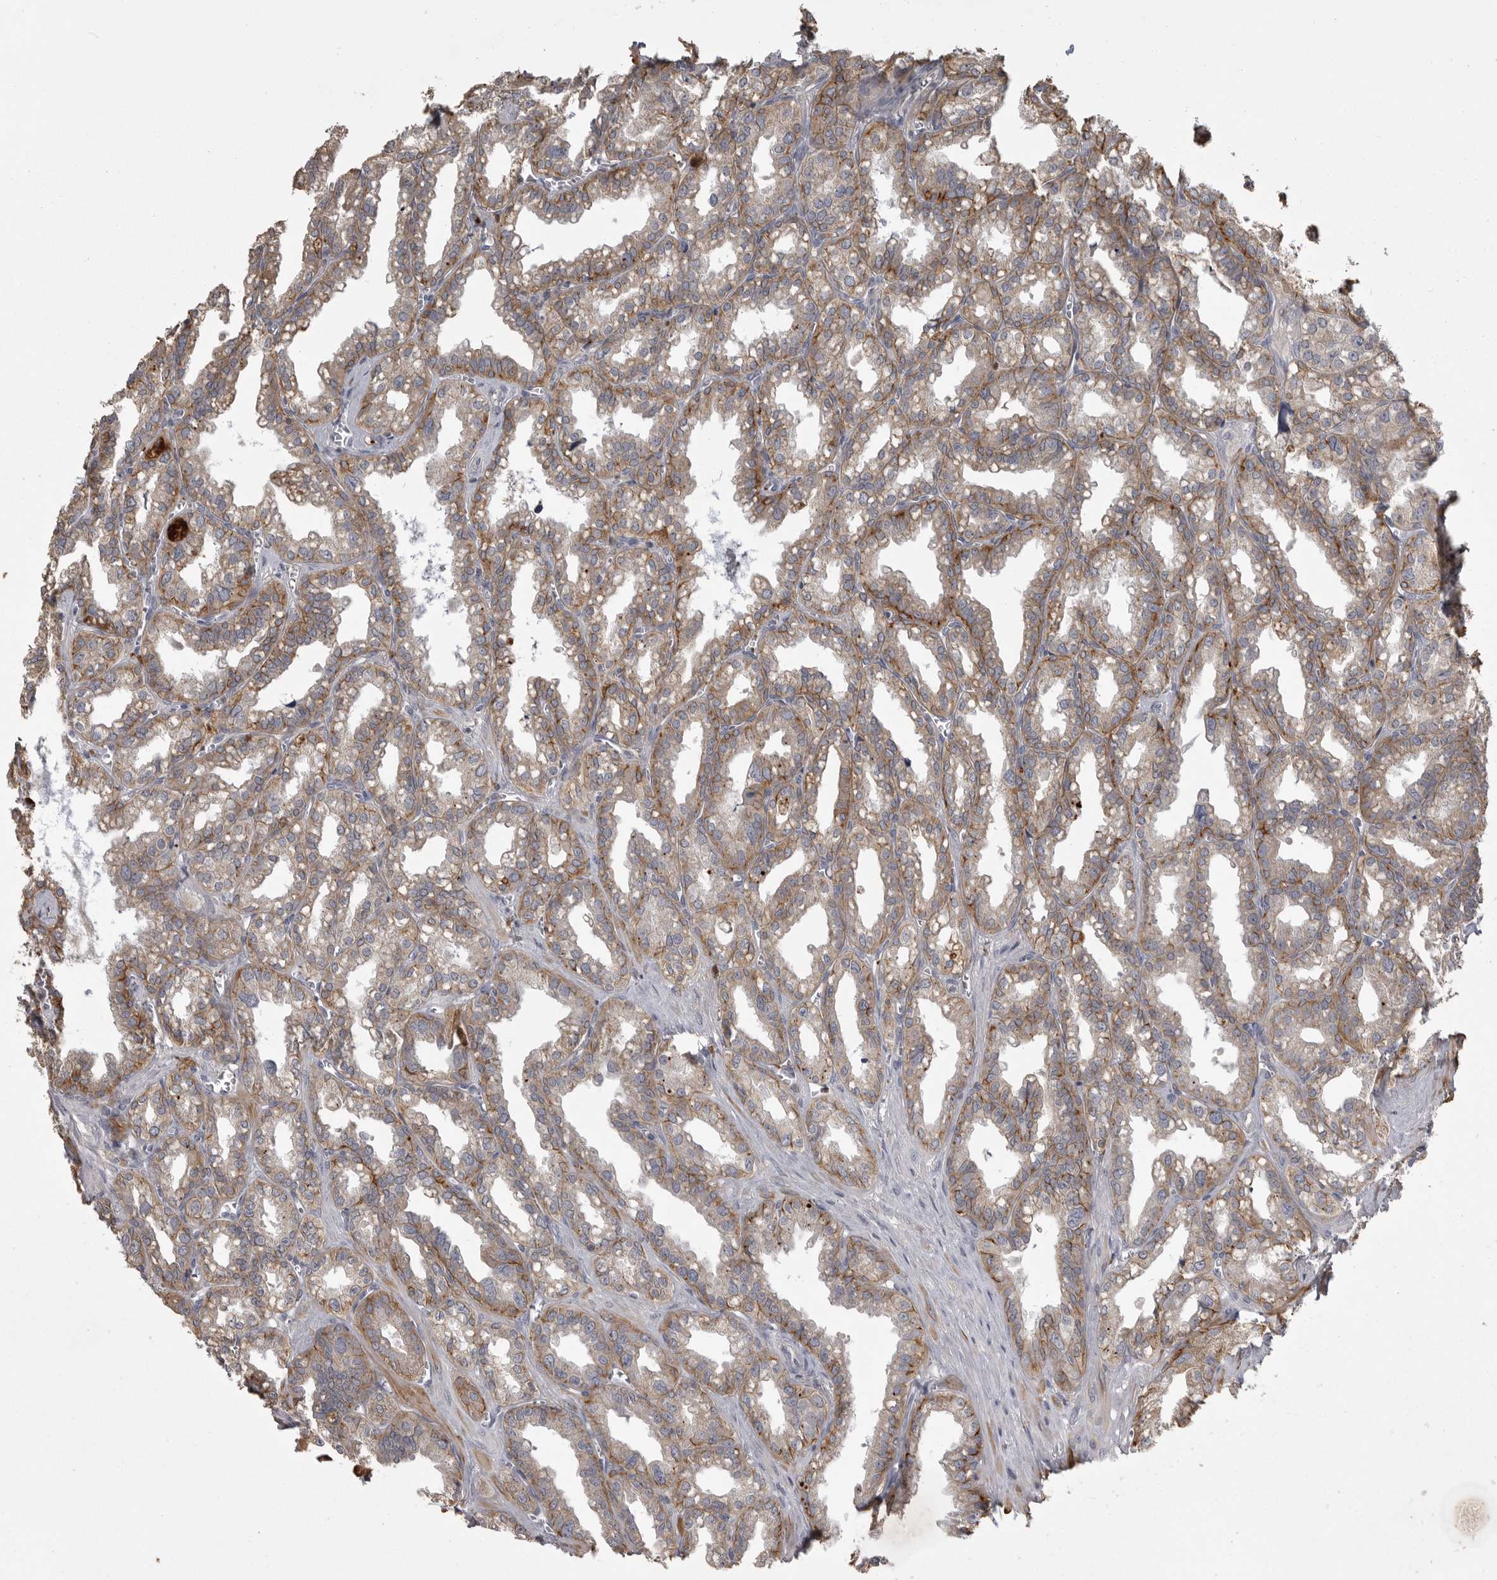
{"staining": {"intensity": "moderate", "quantity": "25%-75%", "location": "cytoplasmic/membranous"}, "tissue": "seminal vesicle", "cell_type": "Glandular cells", "image_type": "normal", "snomed": [{"axis": "morphology", "description": "Normal tissue, NOS"}, {"axis": "topography", "description": "Prostate"}, {"axis": "topography", "description": "Seminal veicle"}], "caption": "Immunohistochemical staining of benign seminal vesicle reveals 25%-75% levels of moderate cytoplasmic/membranous protein positivity in about 25%-75% of glandular cells.", "gene": "CMTM6", "patient": {"sex": "male", "age": 51}}